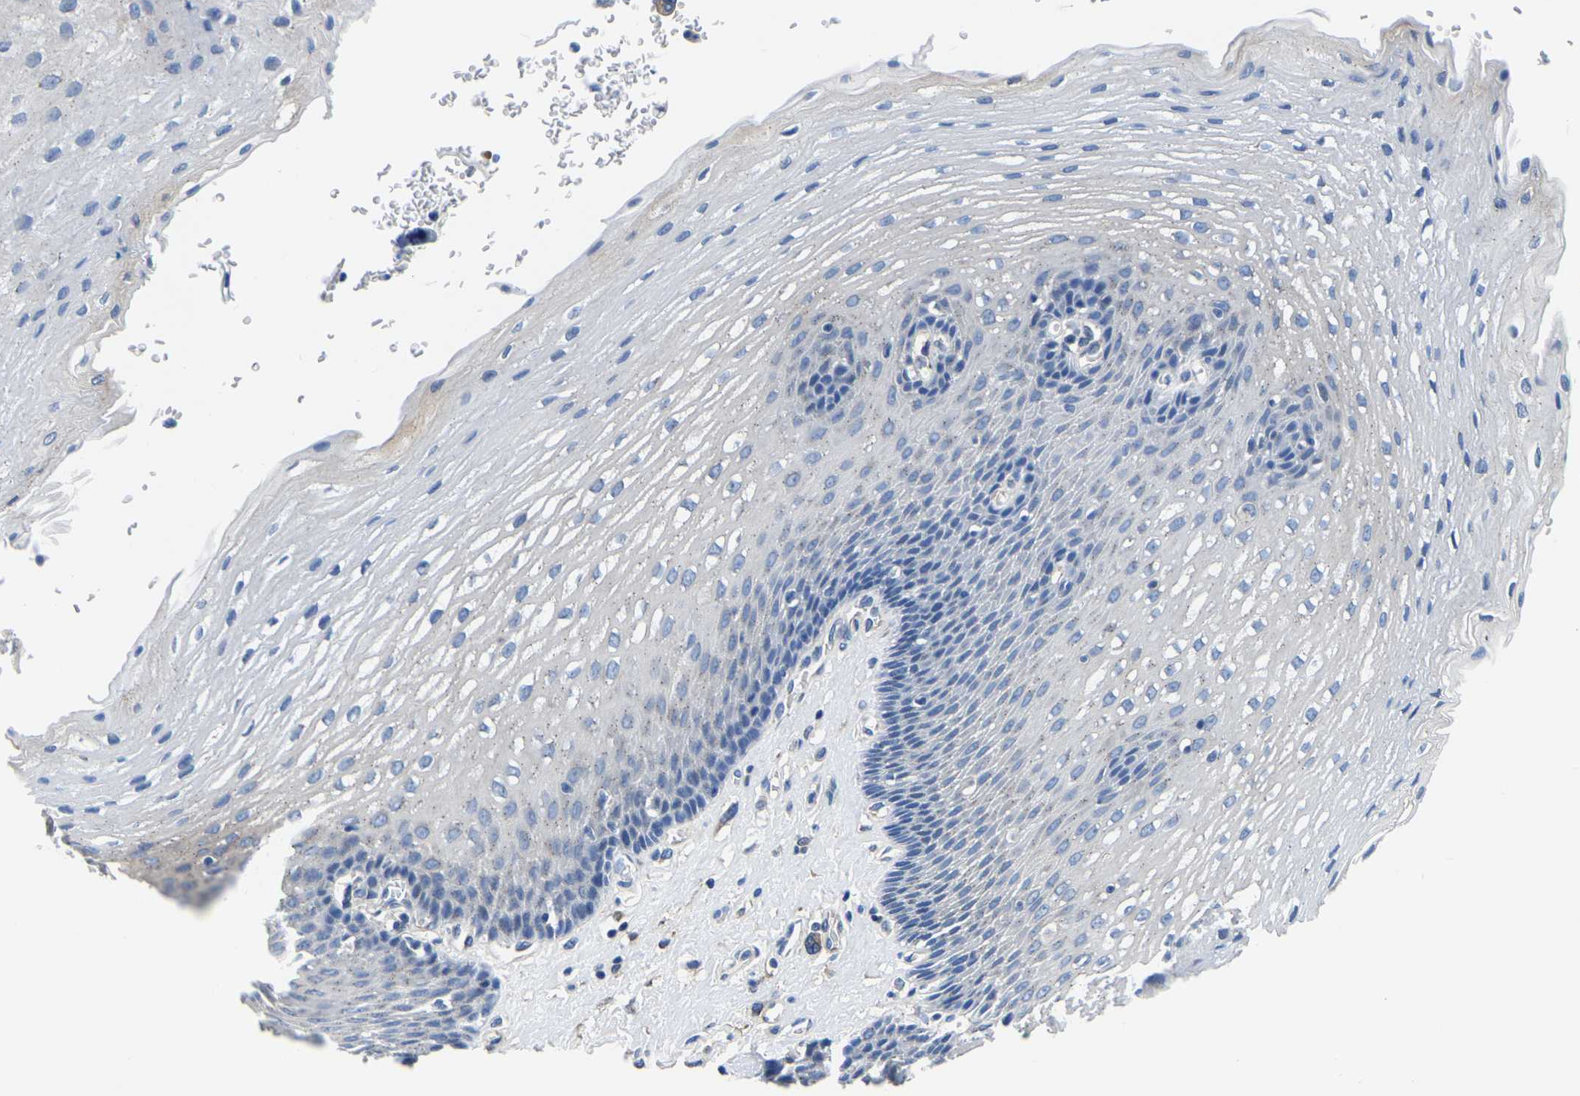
{"staining": {"intensity": "negative", "quantity": "none", "location": "none"}, "tissue": "esophagus", "cell_type": "Squamous epithelial cells", "image_type": "normal", "snomed": [{"axis": "morphology", "description": "Normal tissue, NOS"}, {"axis": "topography", "description": "Esophagus"}], "caption": "Immunohistochemistry photomicrograph of benign esophagus: human esophagus stained with DAB (3,3'-diaminobenzidine) displays no significant protein positivity in squamous epithelial cells.", "gene": "TFG", "patient": {"sex": "male", "age": 48}}